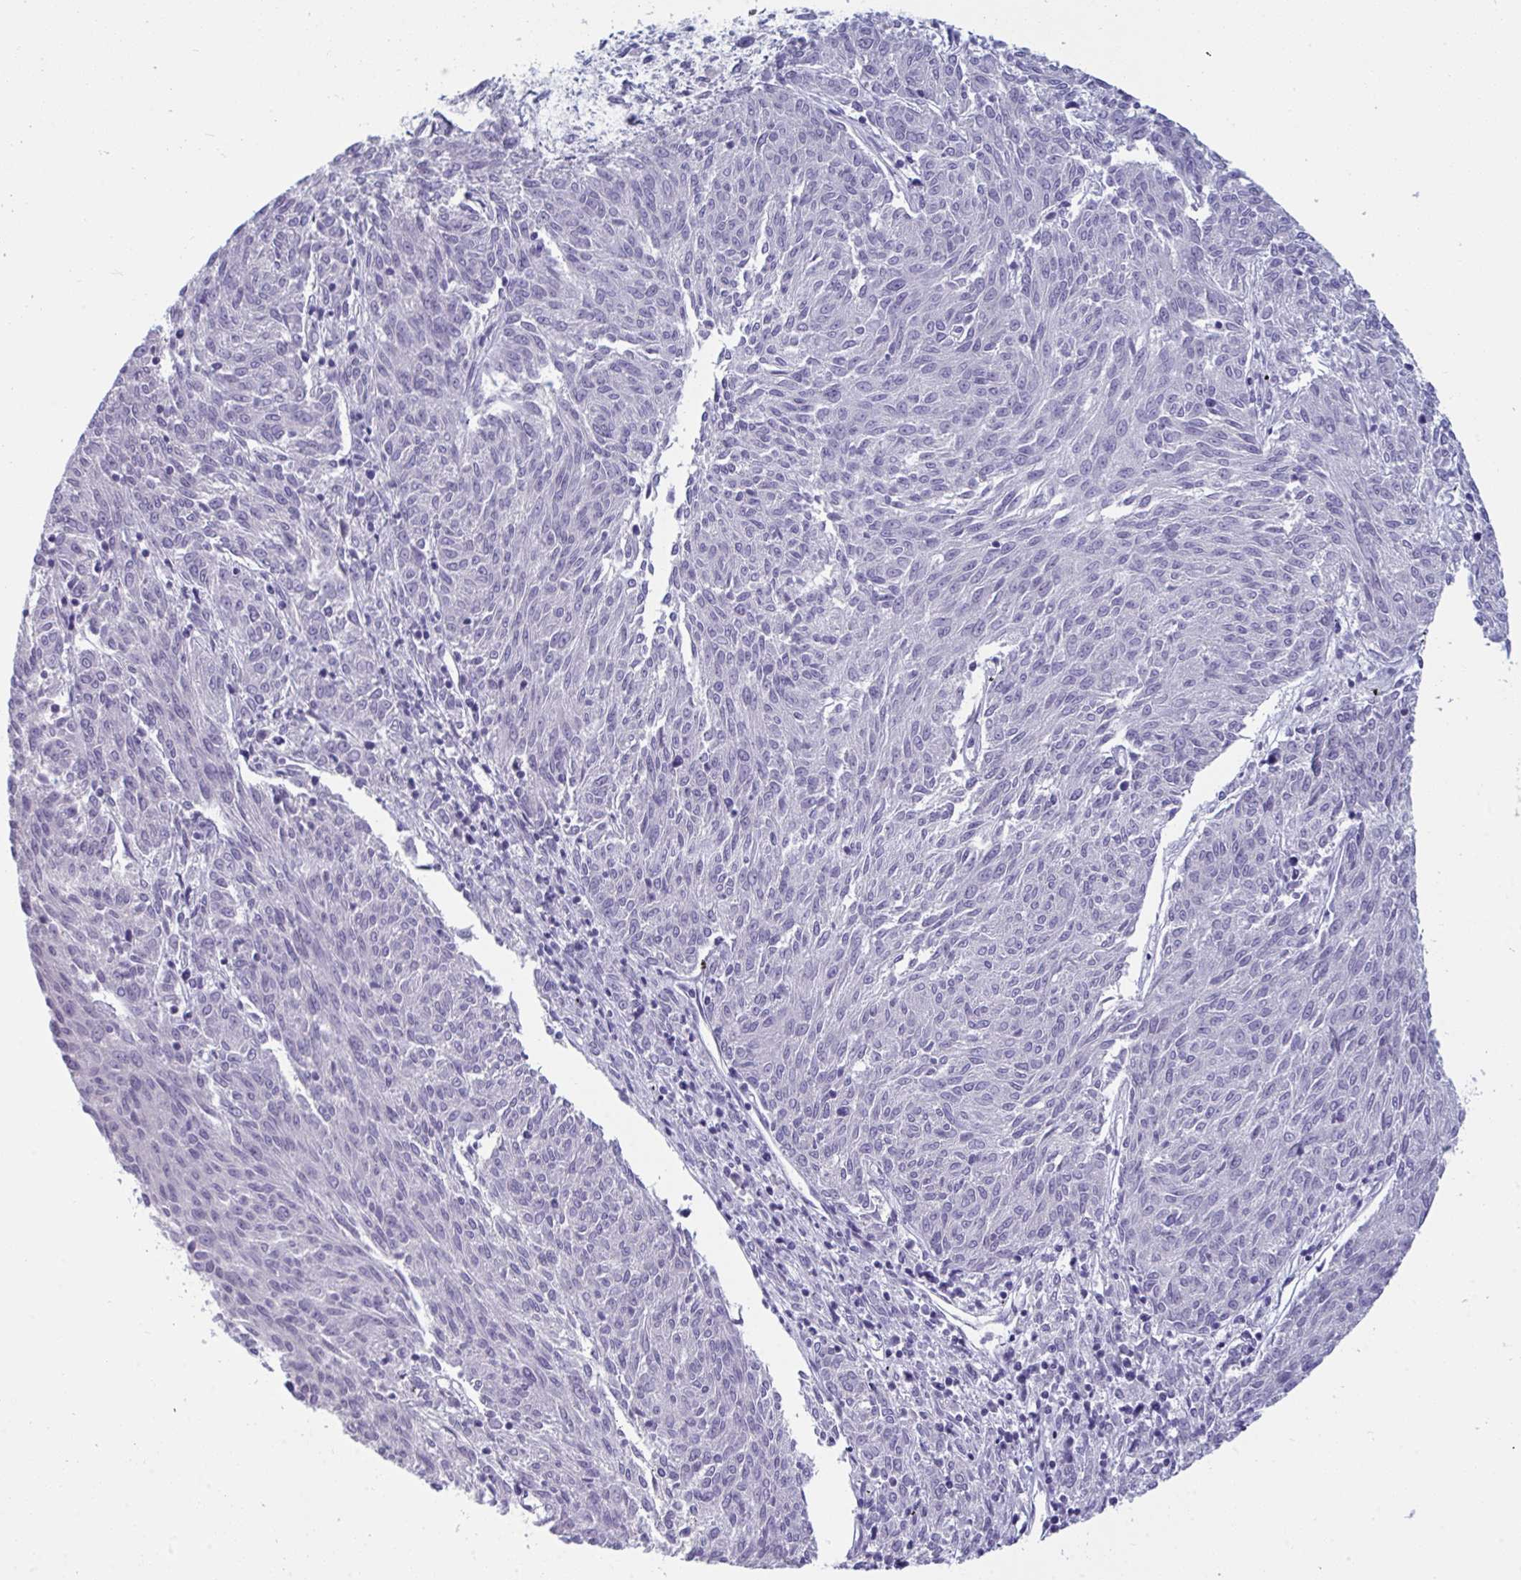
{"staining": {"intensity": "negative", "quantity": "none", "location": "none"}, "tissue": "melanoma", "cell_type": "Tumor cells", "image_type": "cancer", "snomed": [{"axis": "morphology", "description": "Malignant melanoma, NOS"}, {"axis": "topography", "description": "Skin"}], "caption": "IHC of human malignant melanoma shows no staining in tumor cells.", "gene": "PRDM9", "patient": {"sex": "female", "age": 72}}